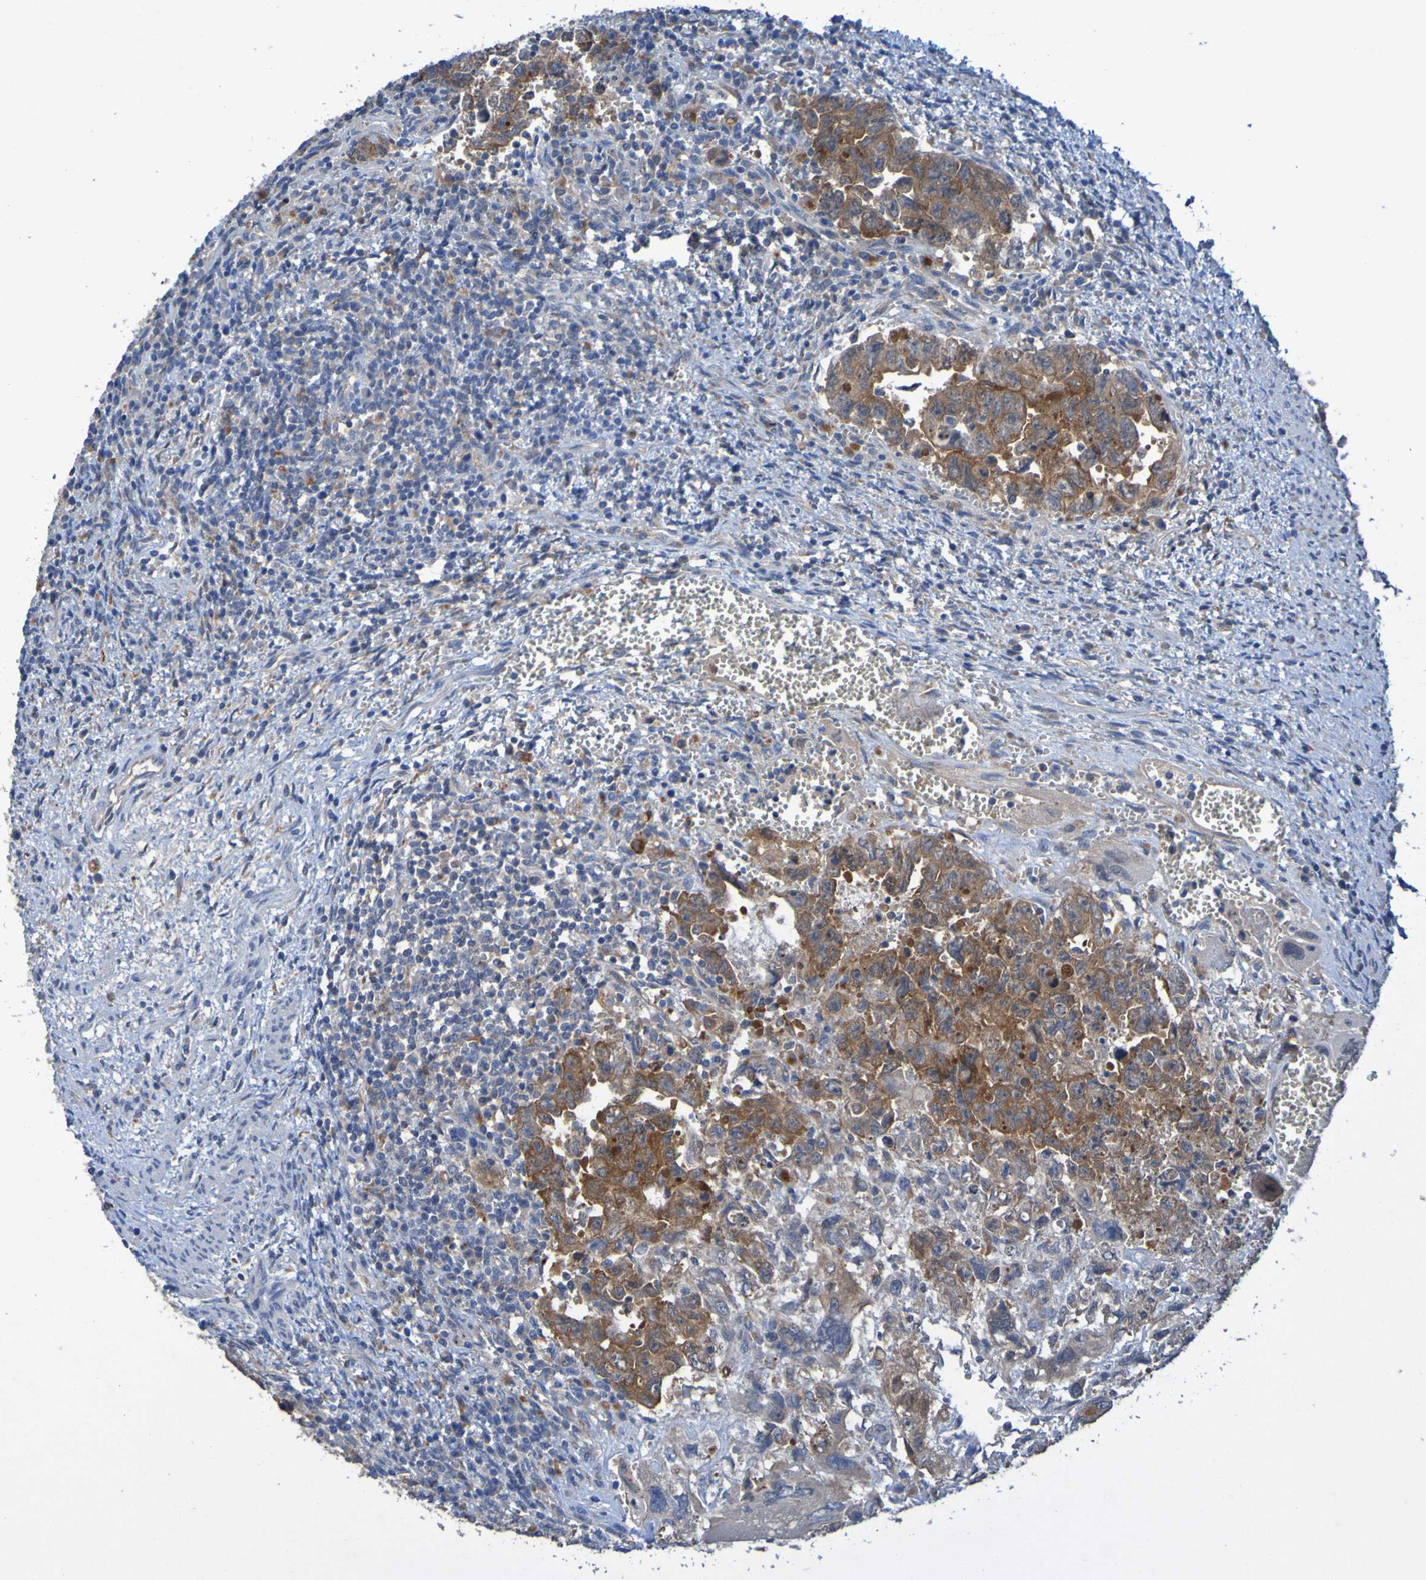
{"staining": {"intensity": "moderate", "quantity": ">75%", "location": "cytoplasmic/membranous"}, "tissue": "testis cancer", "cell_type": "Tumor cells", "image_type": "cancer", "snomed": [{"axis": "morphology", "description": "Carcinoma, Embryonal, NOS"}, {"axis": "topography", "description": "Testis"}], "caption": "Moderate cytoplasmic/membranous staining for a protein is identified in about >75% of tumor cells of testis embryonal carcinoma using IHC.", "gene": "ARHGEF16", "patient": {"sex": "male", "age": 28}}